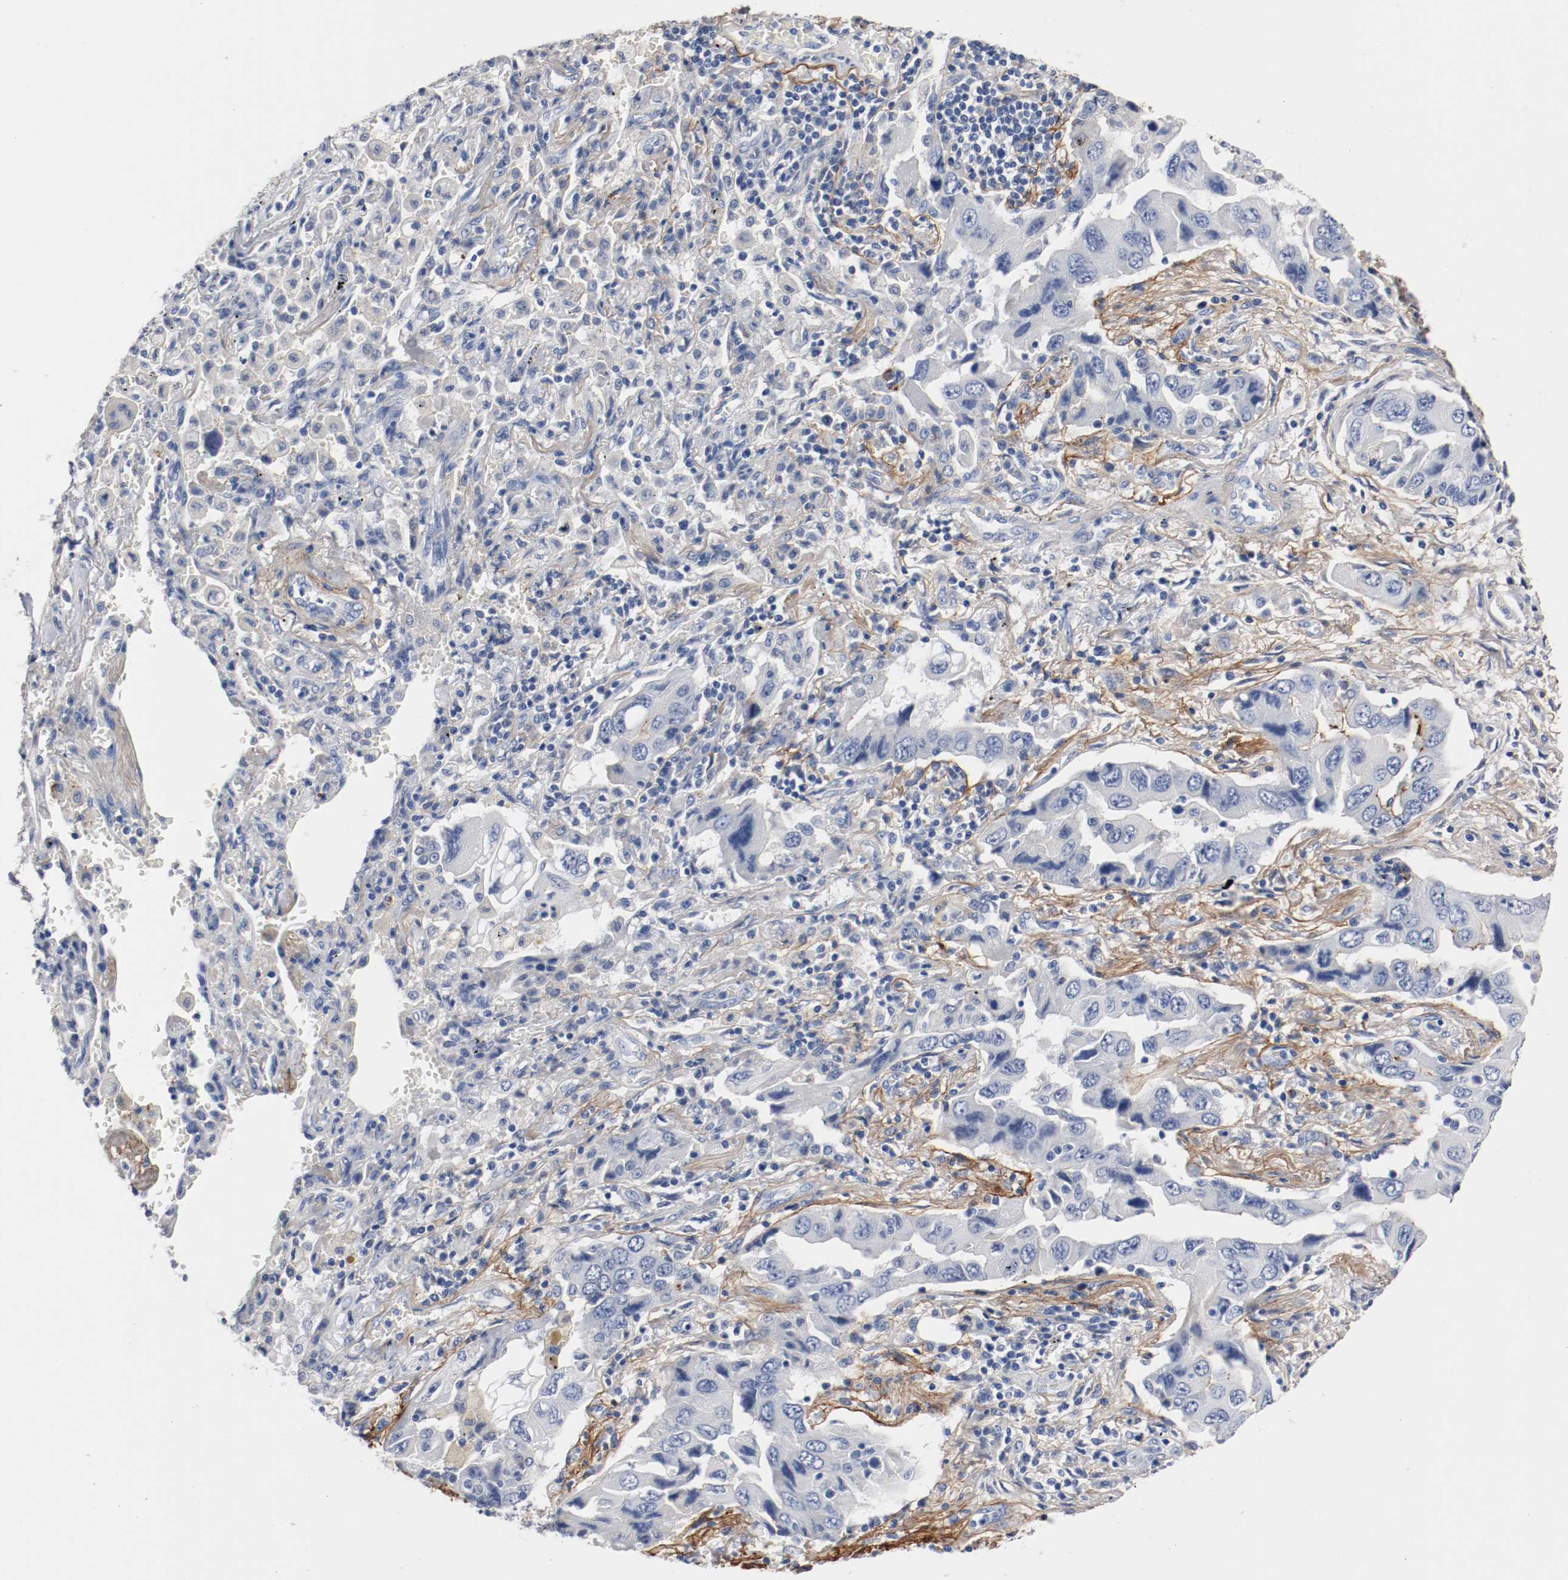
{"staining": {"intensity": "negative", "quantity": "none", "location": "none"}, "tissue": "lung cancer", "cell_type": "Tumor cells", "image_type": "cancer", "snomed": [{"axis": "morphology", "description": "Adenocarcinoma, NOS"}, {"axis": "topography", "description": "Lung"}], "caption": "Tumor cells are negative for brown protein staining in adenocarcinoma (lung).", "gene": "TNC", "patient": {"sex": "female", "age": 65}}